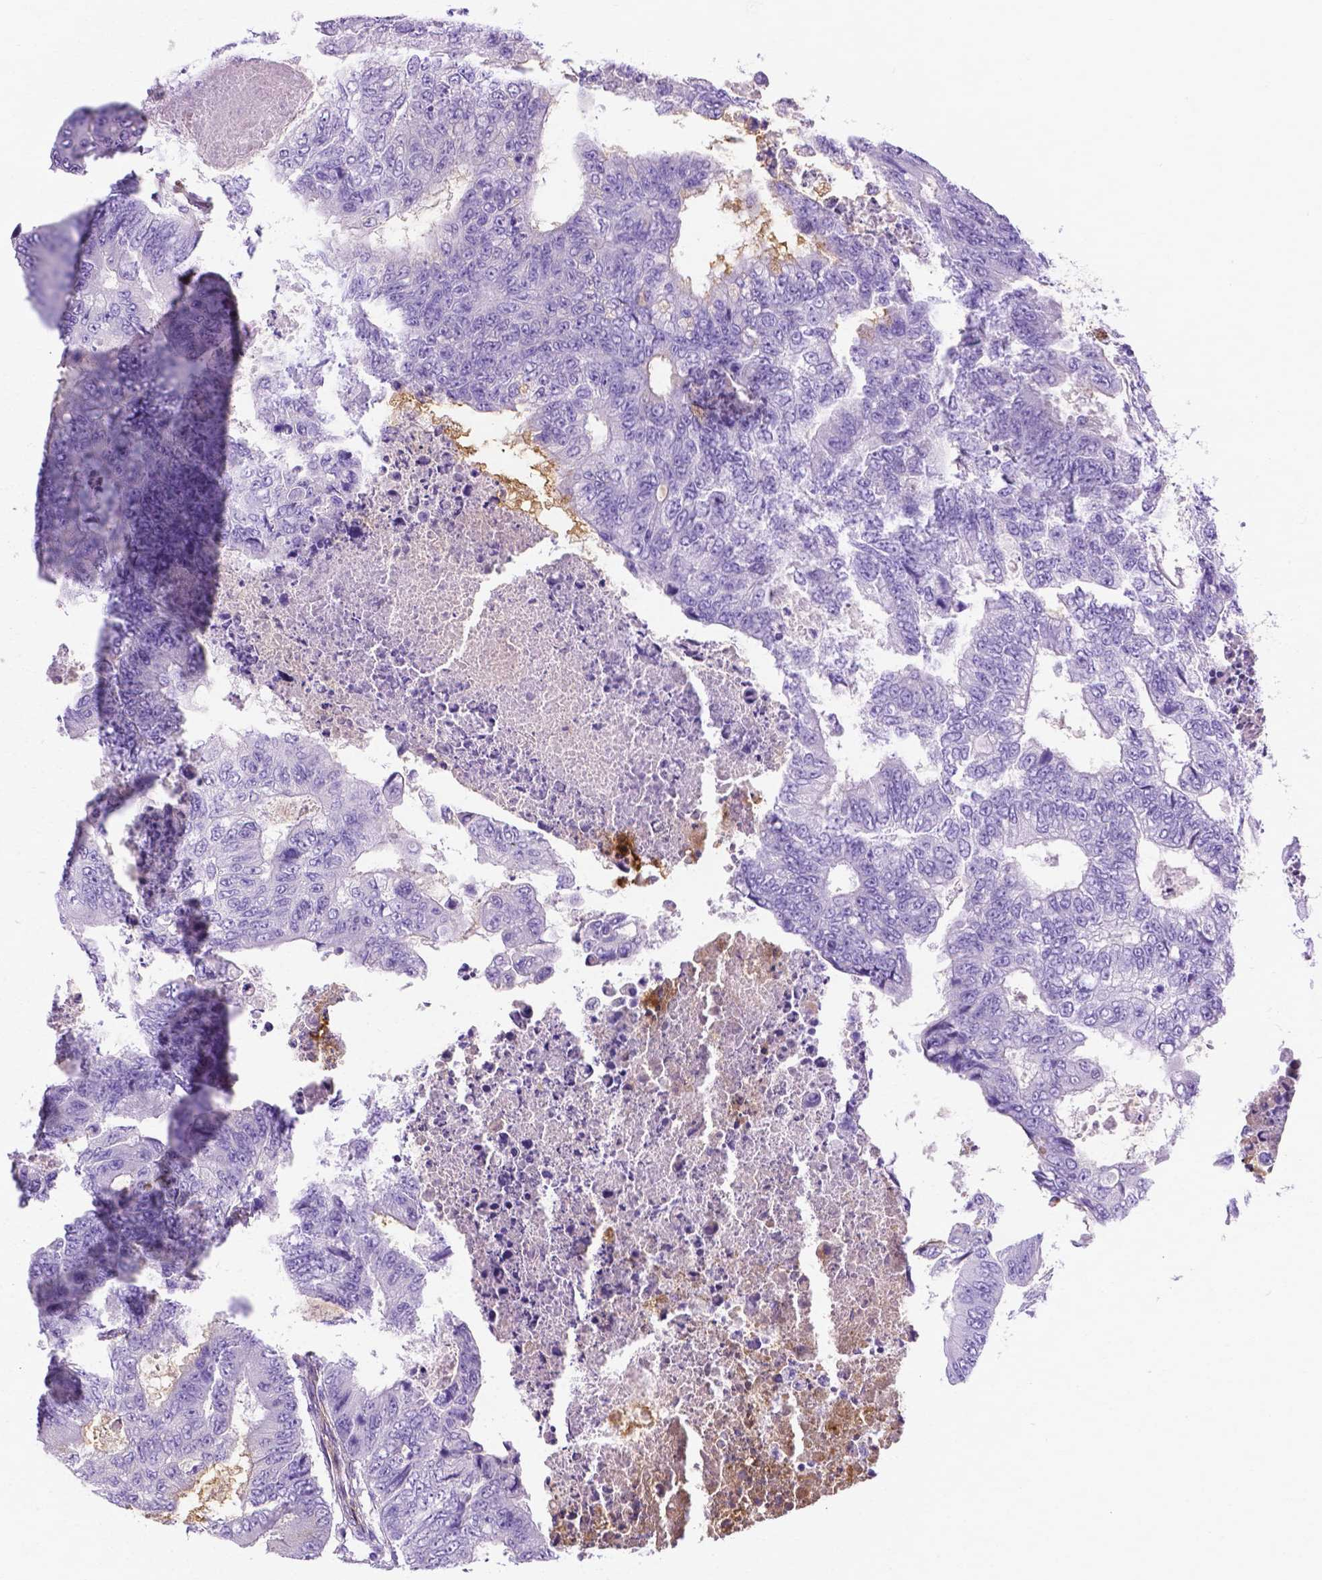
{"staining": {"intensity": "negative", "quantity": "none", "location": "none"}, "tissue": "colorectal cancer", "cell_type": "Tumor cells", "image_type": "cancer", "snomed": [{"axis": "morphology", "description": "Adenocarcinoma, NOS"}, {"axis": "topography", "description": "Colon"}], "caption": "Immunohistochemistry (IHC) of human colorectal cancer reveals no staining in tumor cells. The staining is performed using DAB brown chromogen with nuclei counter-stained in using hematoxylin.", "gene": "APOE", "patient": {"sex": "female", "age": 48}}